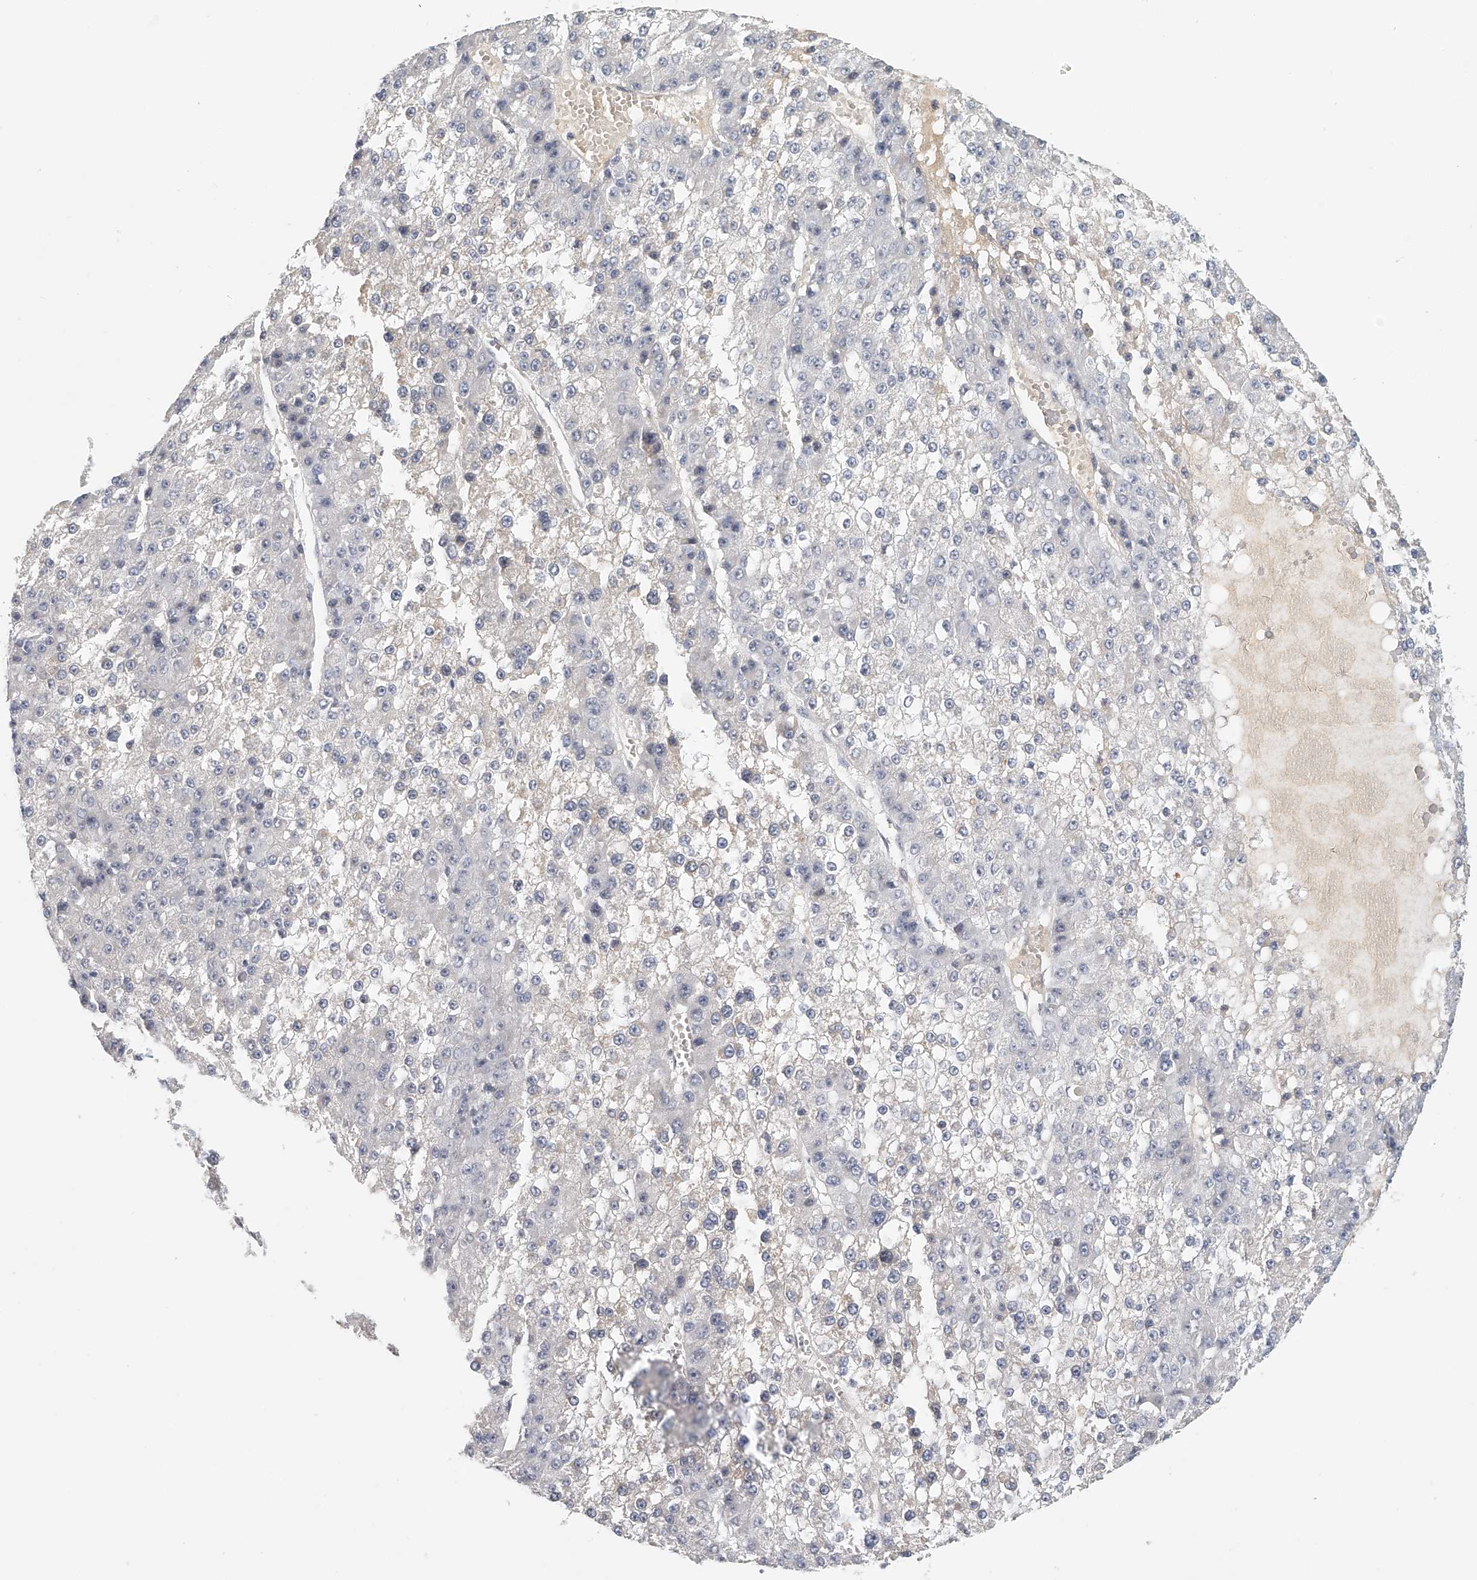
{"staining": {"intensity": "negative", "quantity": "none", "location": "none"}, "tissue": "liver cancer", "cell_type": "Tumor cells", "image_type": "cancer", "snomed": [{"axis": "morphology", "description": "Carcinoma, Hepatocellular, NOS"}, {"axis": "topography", "description": "Liver"}], "caption": "This is an immunohistochemistry (IHC) photomicrograph of liver cancer (hepatocellular carcinoma). There is no positivity in tumor cells.", "gene": "DDX43", "patient": {"sex": "female", "age": 73}}